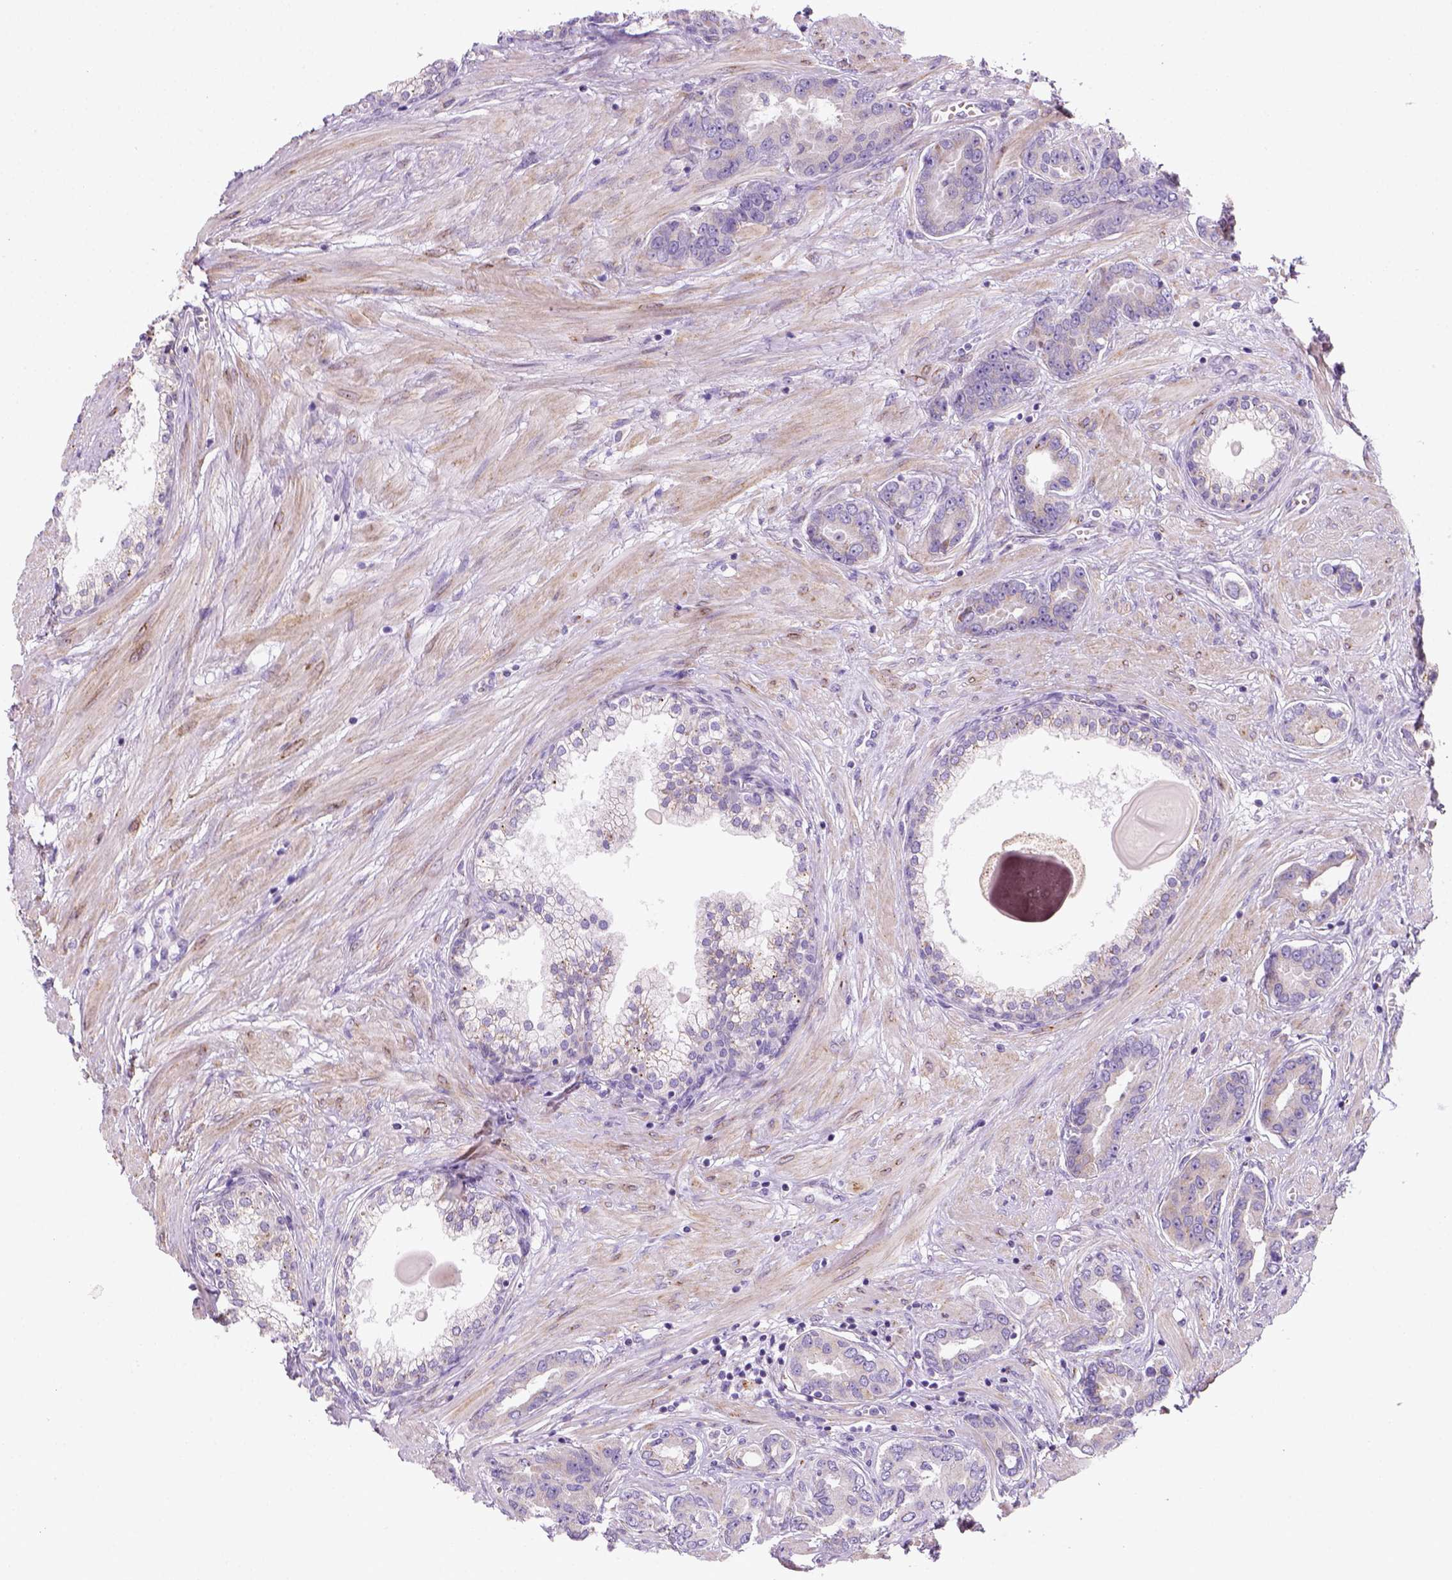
{"staining": {"intensity": "weak", "quantity": "25%-75%", "location": "cytoplasmic/membranous"}, "tissue": "prostate cancer", "cell_type": "Tumor cells", "image_type": "cancer", "snomed": [{"axis": "morphology", "description": "Adenocarcinoma, NOS"}, {"axis": "topography", "description": "Prostate"}], "caption": "Immunohistochemical staining of prostate cancer (adenocarcinoma) exhibits low levels of weak cytoplasmic/membranous protein staining in approximately 25%-75% of tumor cells. (DAB IHC, brown staining for protein, blue staining for nuclei).", "gene": "CES2", "patient": {"sex": "male", "age": 67}}